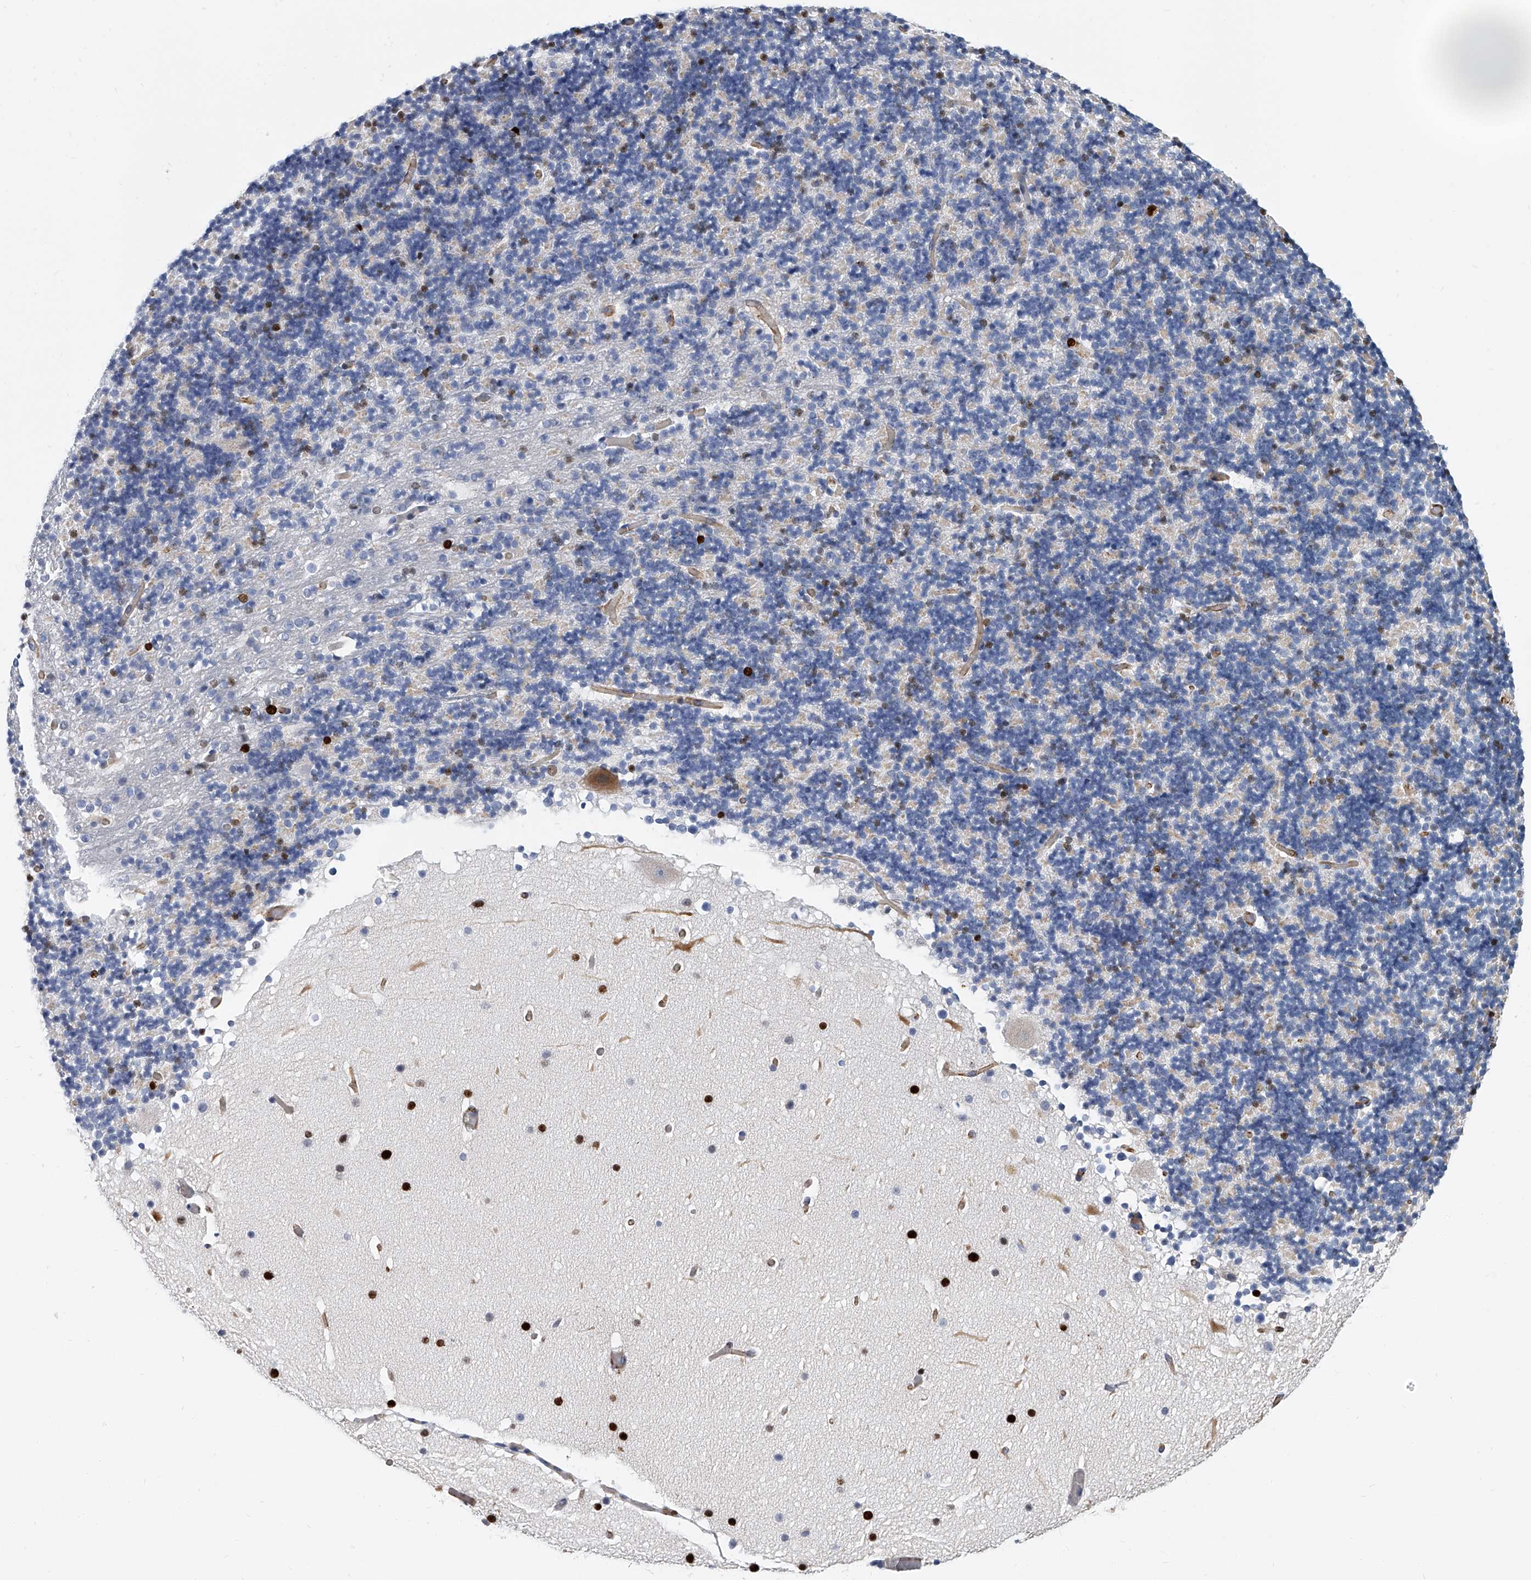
{"staining": {"intensity": "strong", "quantity": "<25%", "location": "nuclear"}, "tissue": "cerebellum", "cell_type": "Cells in granular layer", "image_type": "normal", "snomed": [{"axis": "morphology", "description": "Normal tissue, NOS"}, {"axis": "topography", "description": "Cerebellum"}], "caption": "Normal cerebellum demonstrates strong nuclear staining in about <25% of cells in granular layer, visualized by immunohistochemistry.", "gene": "KIRREL1", "patient": {"sex": "male", "age": 57}}